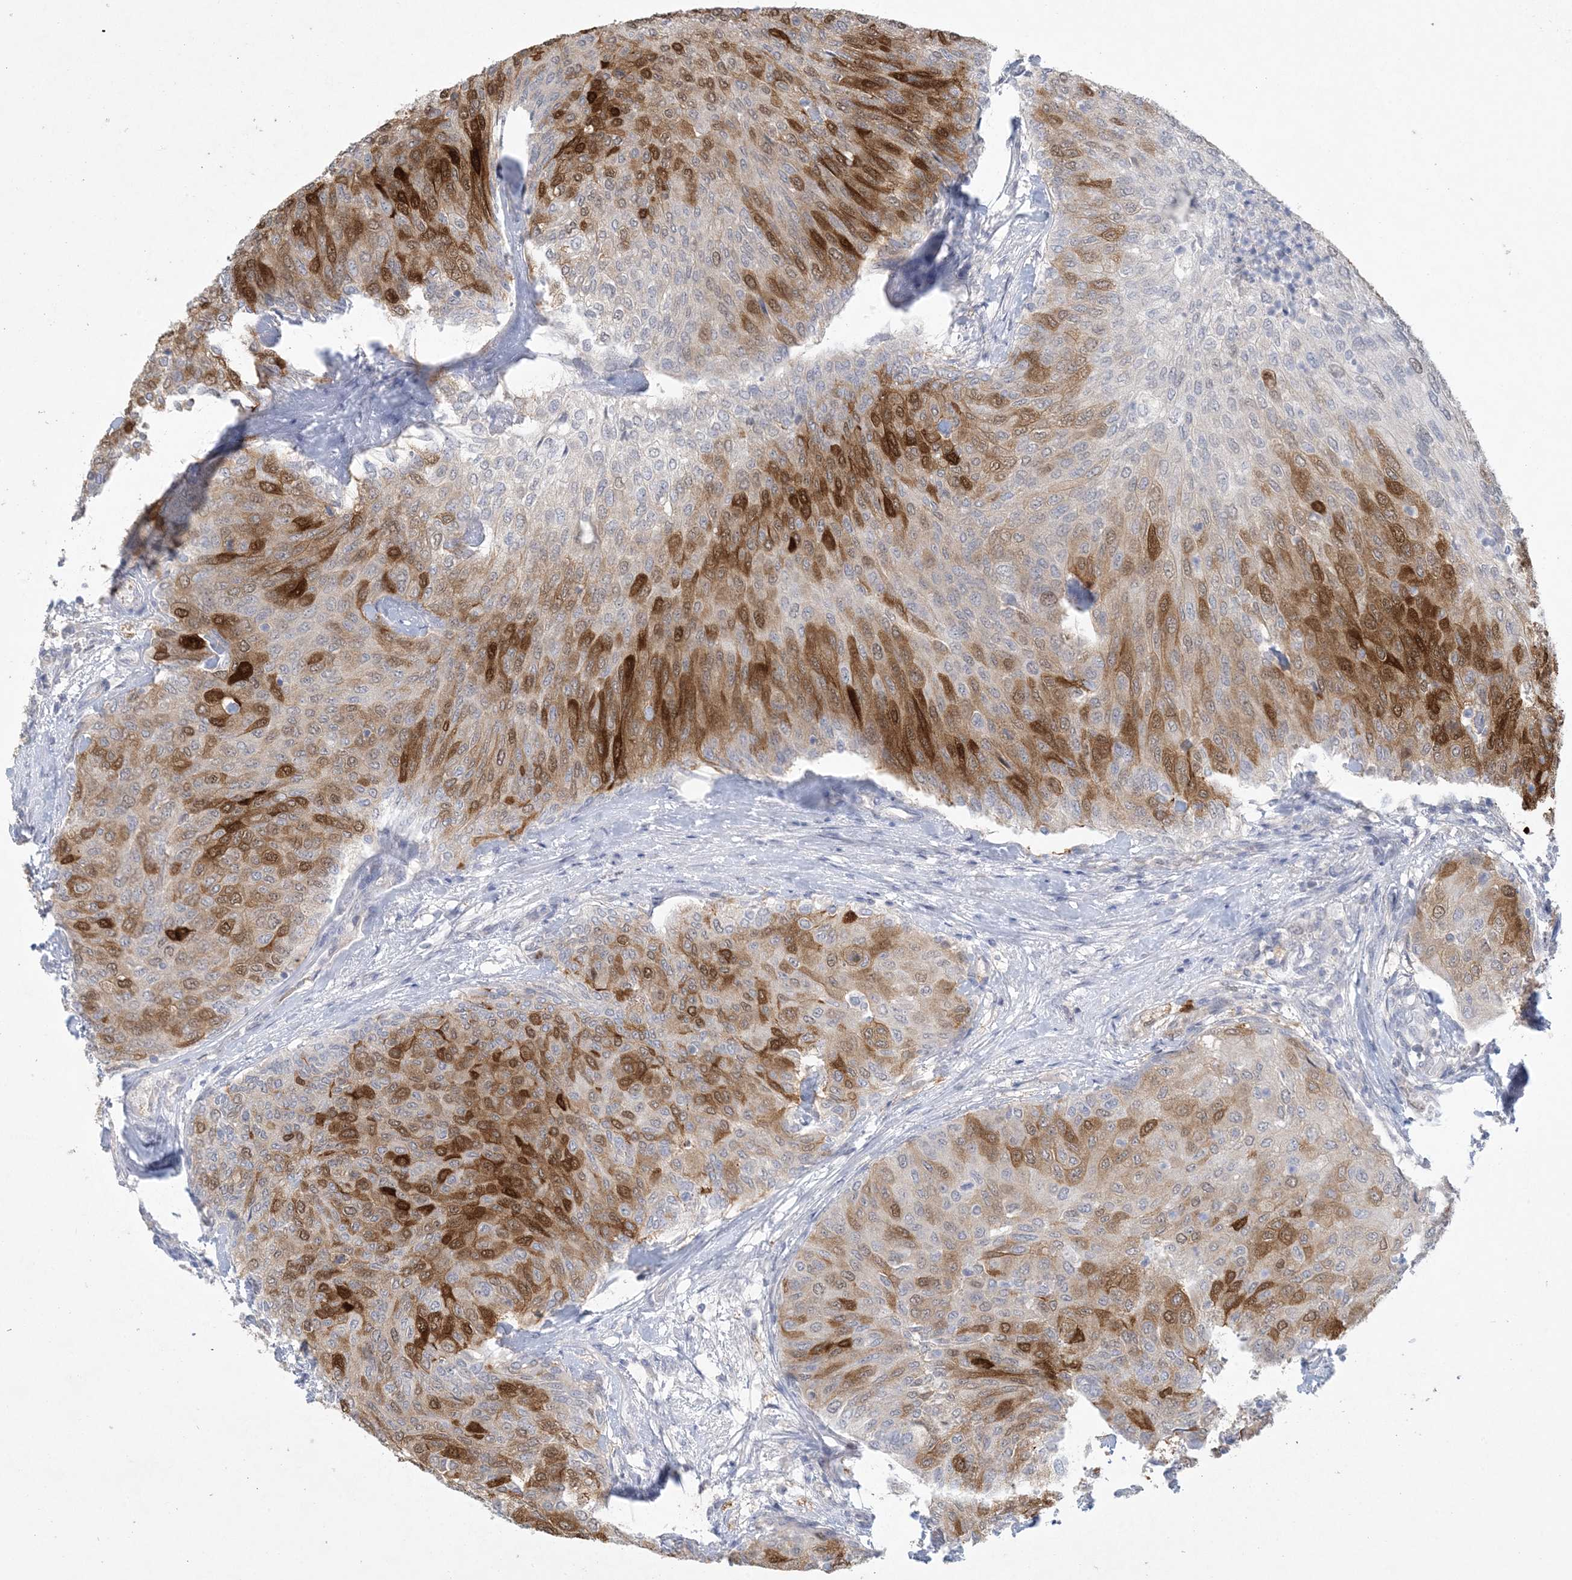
{"staining": {"intensity": "moderate", "quantity": "25%-75%", "location": "cytoplasmic/membranous,nuclear"}, "tissue": "urothelial cancer", "cell_type": "Tumor cells", "image_type": "cancer", "snomed": [{"axis": "morphology", "description": "Urothelial carcinoma, Low grade"}, {"axis": "topography", "description": "Urinary bladder"}], "caption": "An immunohistochemistry image of neoplastic tissue is shown. Protein staining in brown shows moderate cytoplasmic/membranous and nuclear positivity in urothelial cancer within tumor cells. (IHC, brightfield microscopy, high magnification).", "gene": "HMGCS1", "patient": {"sex": "female", "age": 79}}